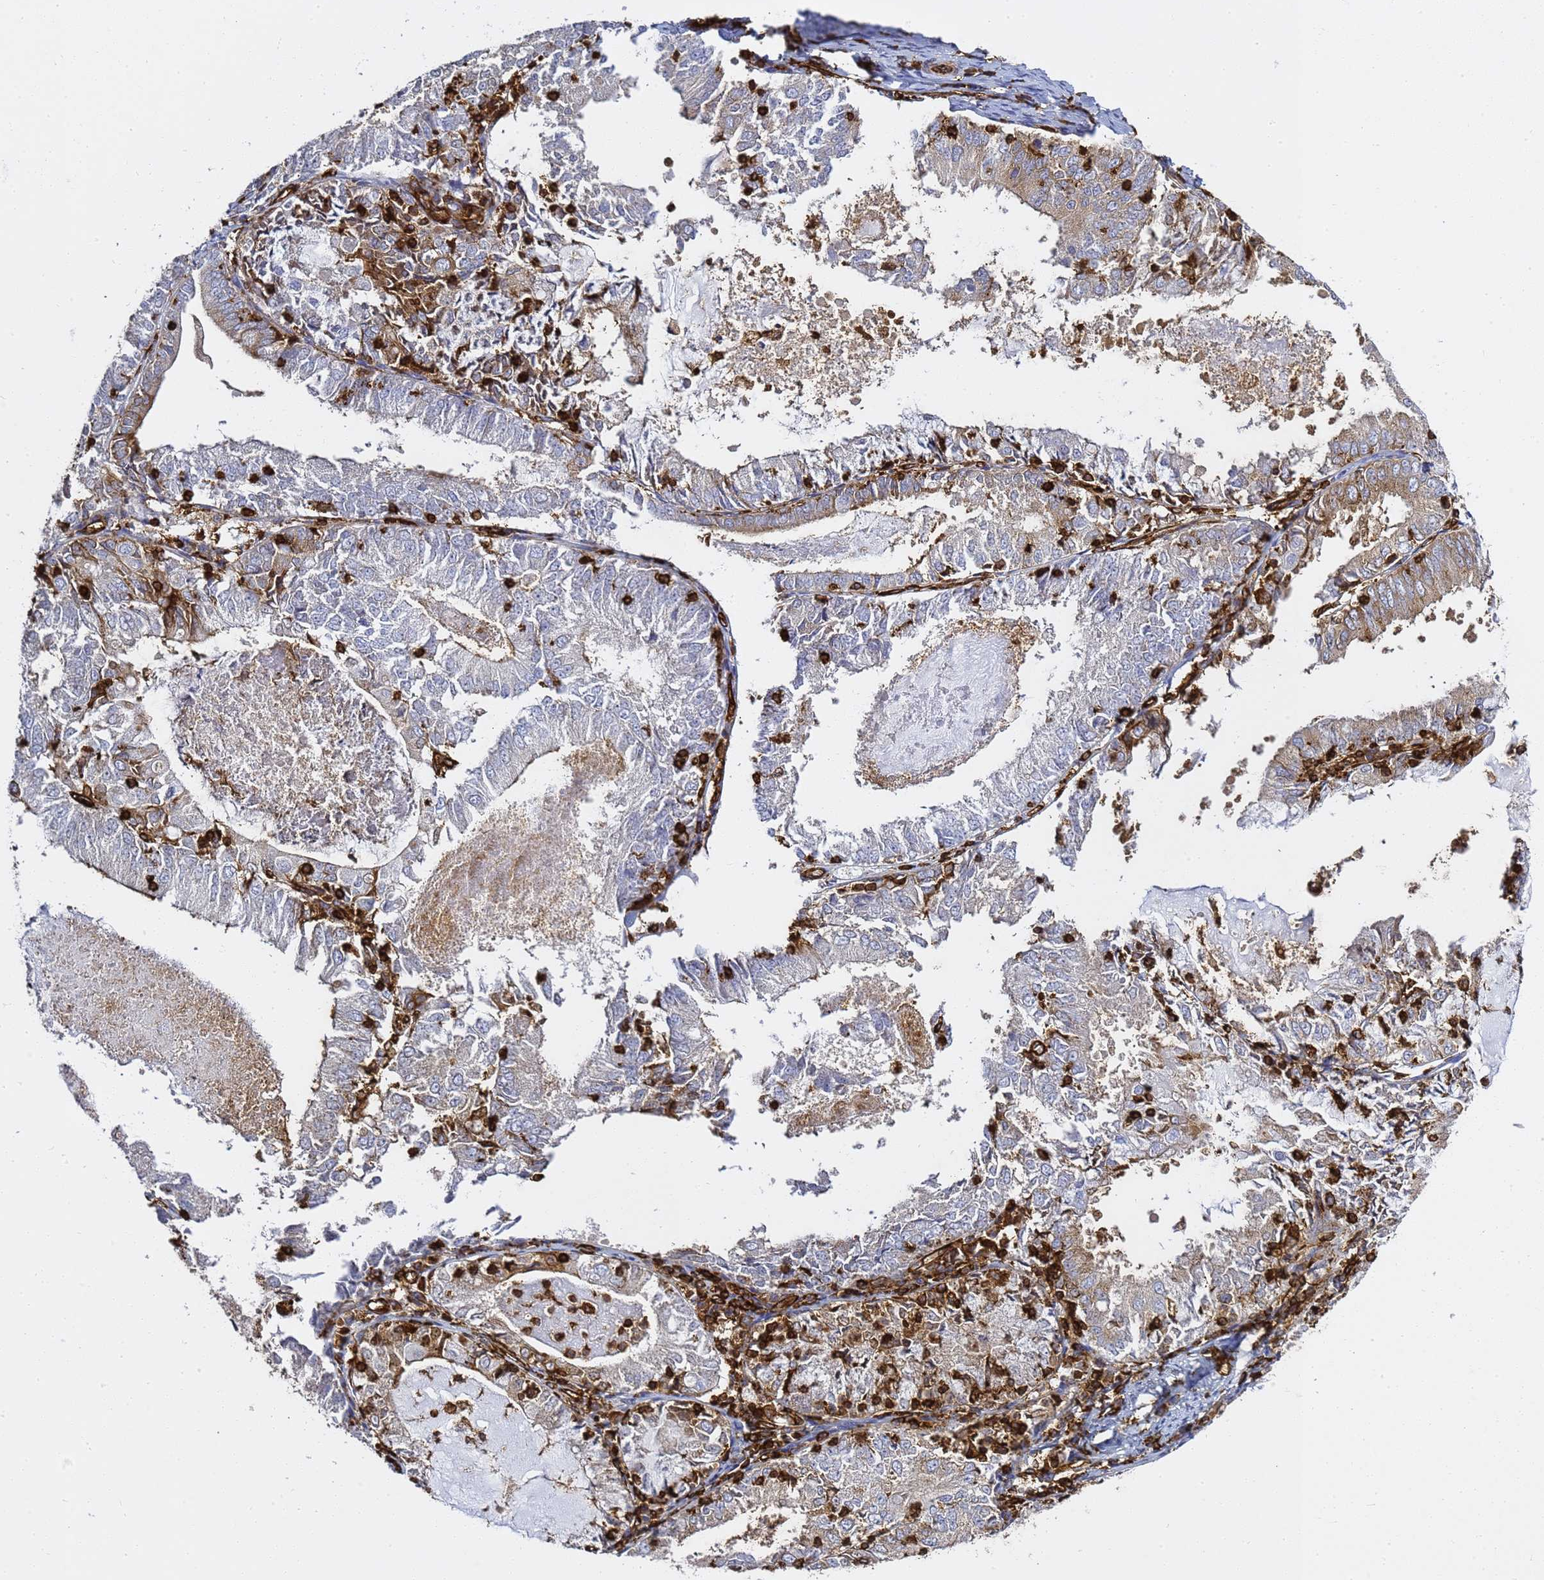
{"staining": {"intensity": "weak", "quantity": "<25%", "location": "cytoplasmic/membranous"}, "tissue": "endometrial cancer", "cell_type": "Tumor cells", "image_type": "cancer", "snomed": [{"axis": "morphology", "description": "Adenocarcinoma, NOS"}, {"axis": "topography", "description": "Endometrium"}], "caption": "This is a histopathology image of immunohistochemistry staining of endometrial adenocarcinoma, which shows no expression in tumor cells.", "gene": "ZBTB8OS", "patient": {"sex": "female", "age": 57}}